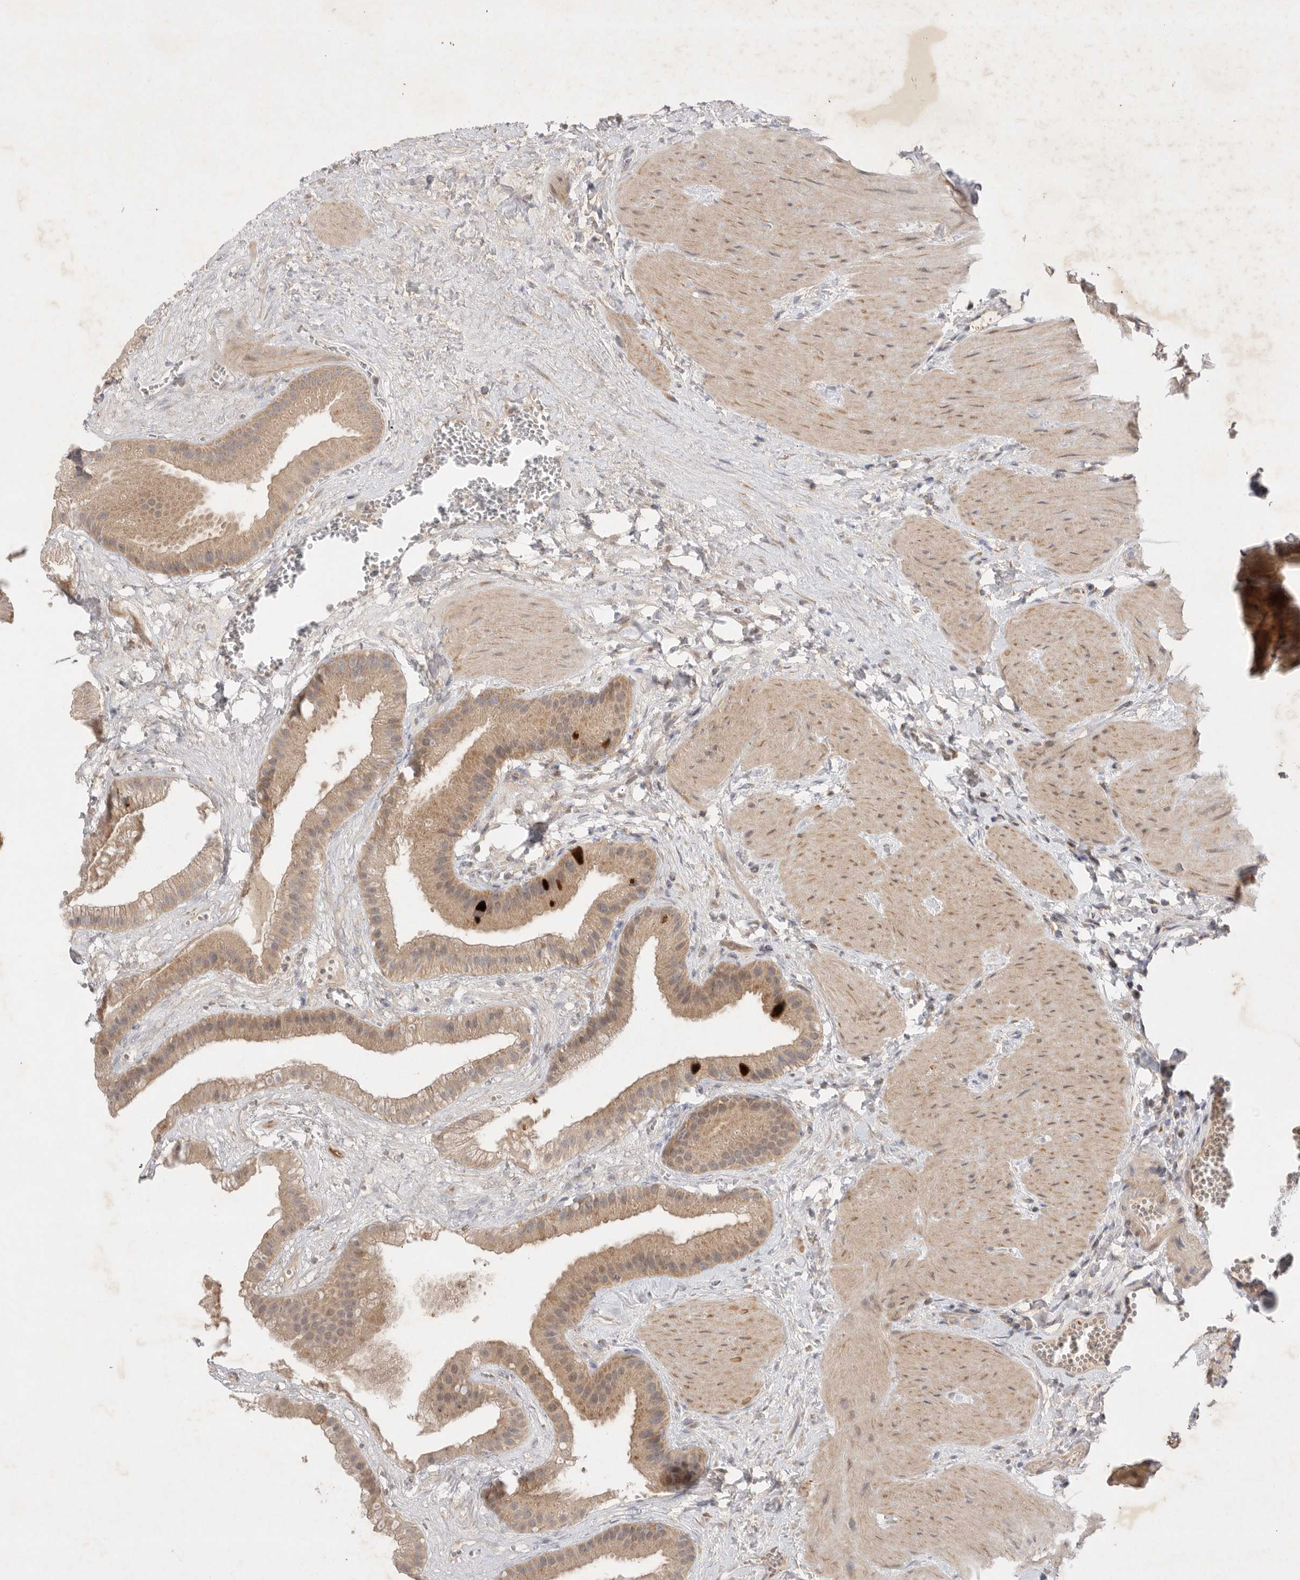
{"staining": {"intensity": "moderate", "quantity": ">75%", "location": "cytoplasmic/membranous"}, "tissue": "gallbladder", "cell_type": "Glandular cells", "image_type": "normal", "snomed": [{"axis": "morphology", "description": "Normal tissue, NOS"}, {"axis": "topography", "description": "Gallbladder"}], "caption": "The image reveals staining of benign gallbladder, revealing moderate cytoplasmic/membranous protein staining (brown color) within glandular cells.", "gene": "PTPDC1", "patient": {"sex": "male", "age": 55}}